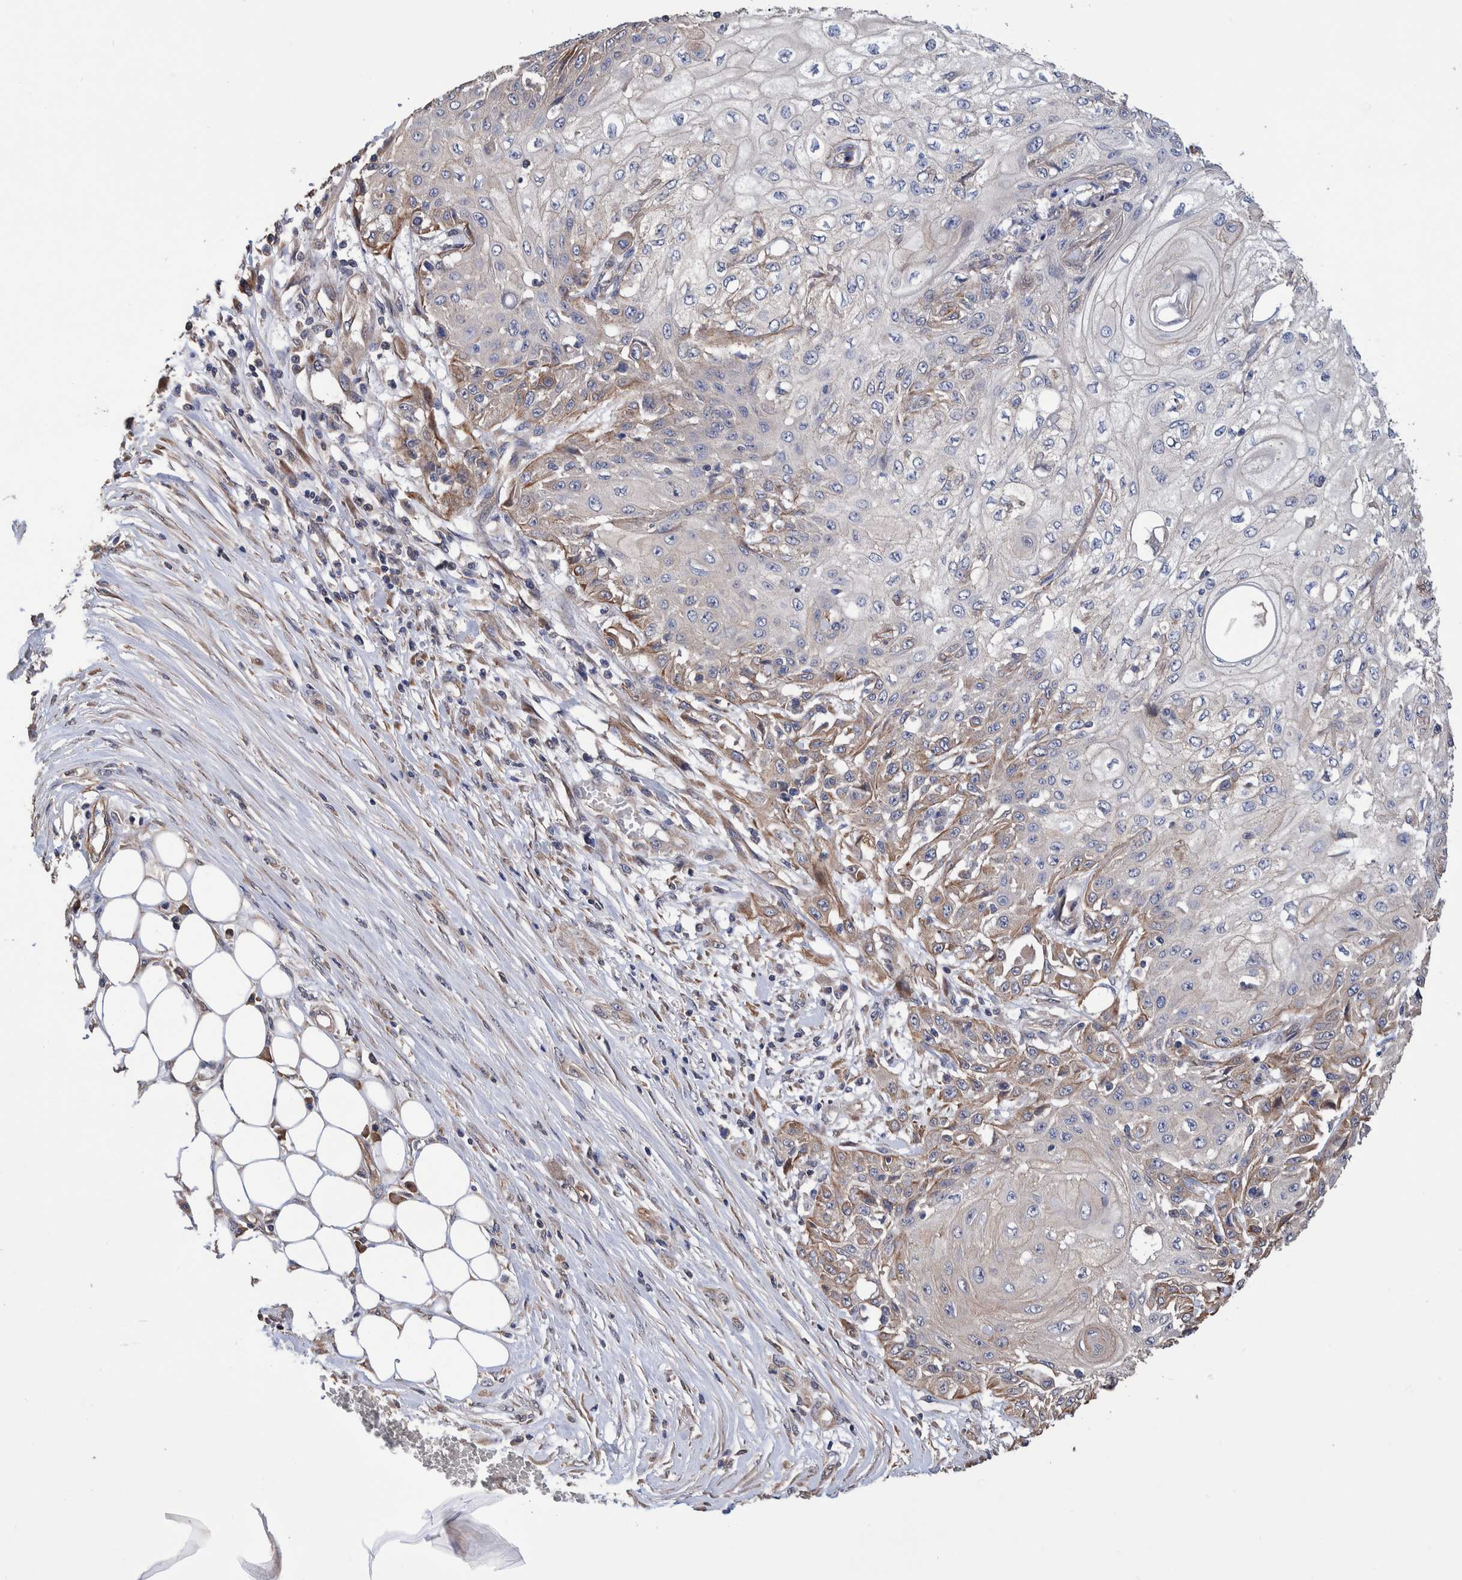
{"staining": {"intensity": "weak", "quantity": "<25%", "location": "cytoplasmic/membranous"}, "tissue": "skin cancer", "cell_type": "Tumor cells", "image_type": "cancer", "snomed": [{"axis": "morphology", "description": "Squamous cell carcinoma, NOS"}, {"axis": "morphology", "description": "Squamous cell carcinoma, metastatic, NOS"}, {"axis": "topography", "description": "Skin"}, {"axis": "topography", "description": "Lymph node"}], "caption": "A high-resolution photomicrograph shows immunohistochemistry staining of skin squamous cell carcinoma, which shows no significant positivity in tumor cells.", "gene": "SLC45A4", "patient": {"sex": "male", "age": 75}}